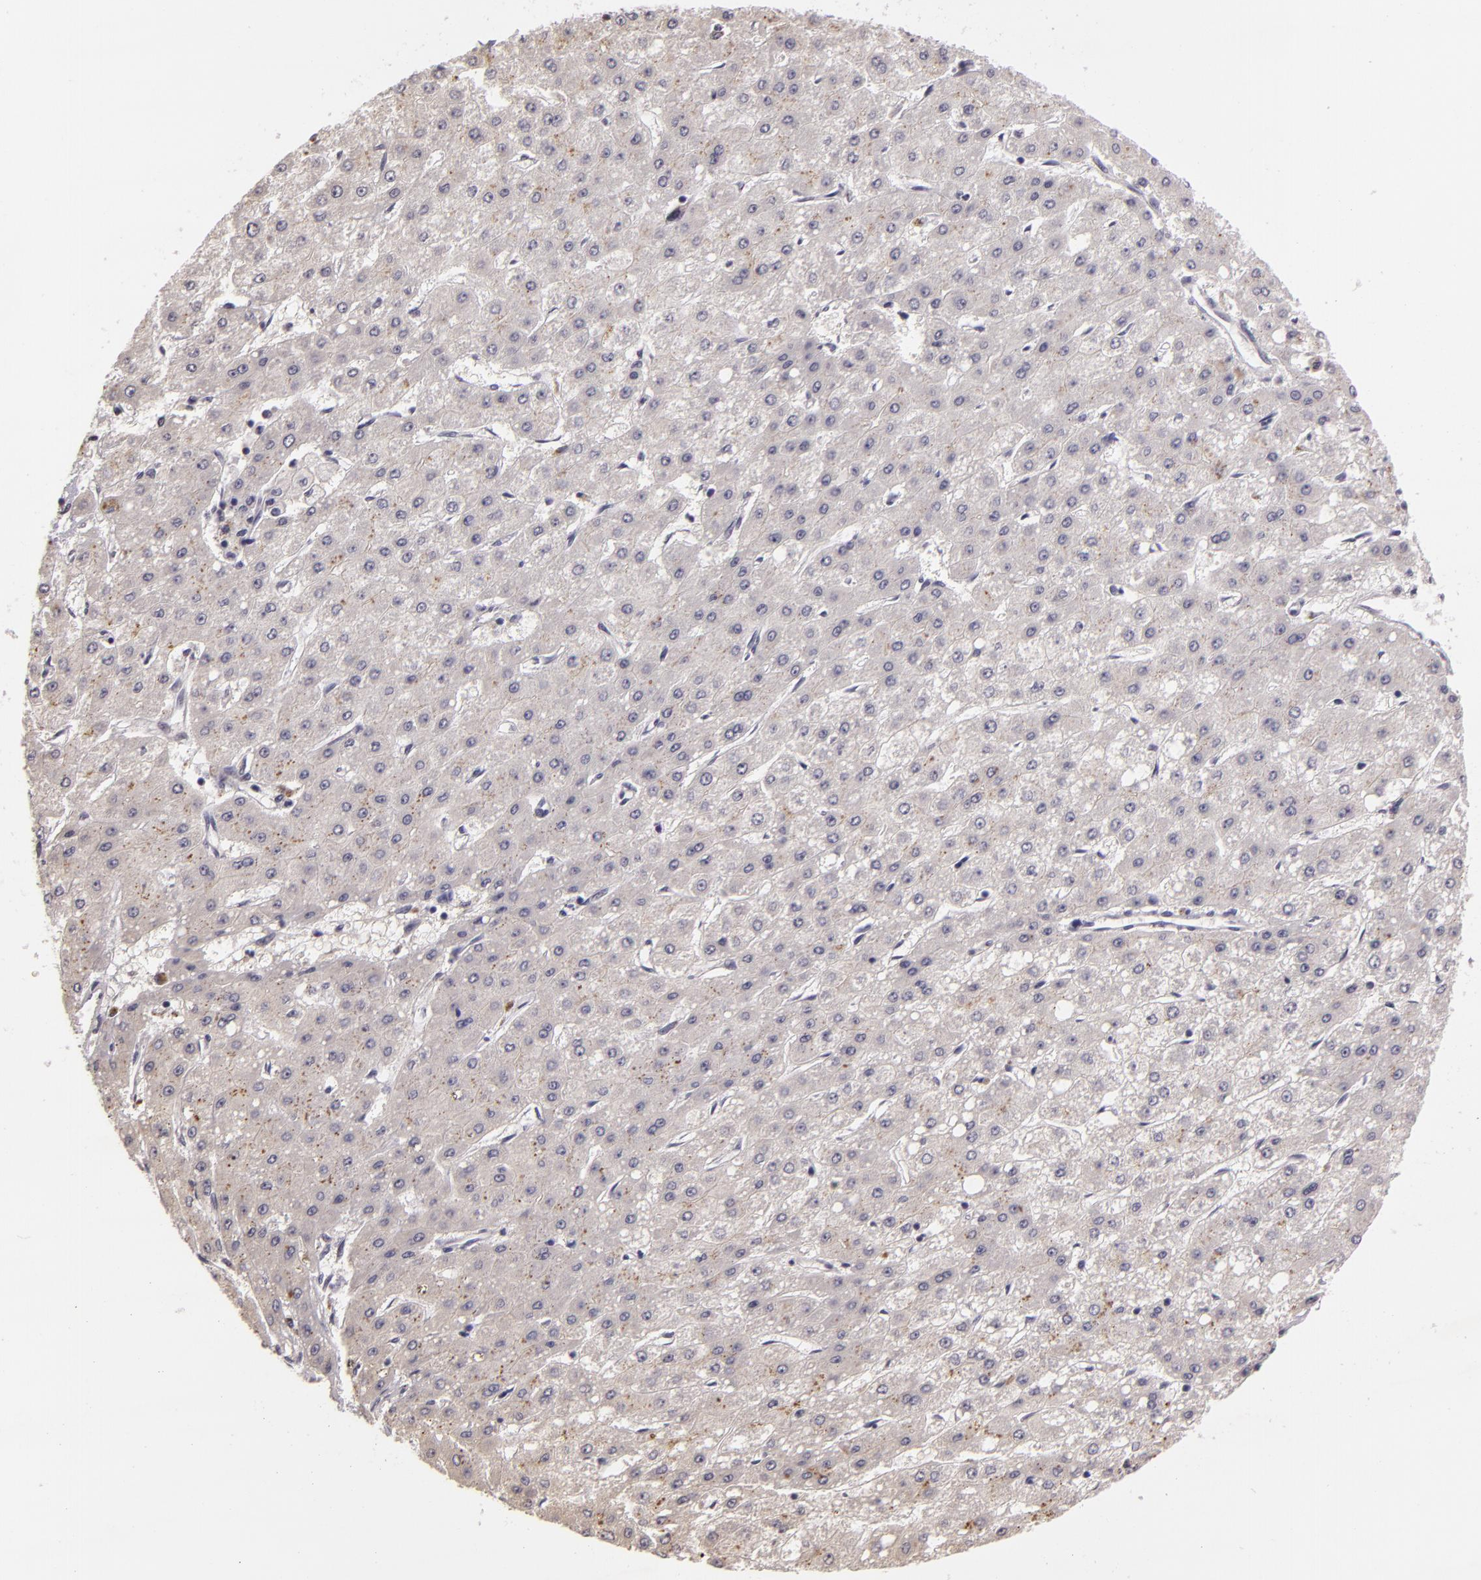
{"staining": {"intensity": "negative", "quantity": "none", "location": "none"}, "tissue": "liver cancer", "cell_type": "Tumor cells", "image_type": "cancer", "snomed": [{"axis": "morphology", "description": "Carcinoma, Hepatocellular, NOS"}, {"axis": "topography", "description": "Liver"}], "caption": "This is an immunohistochemistry micrograph of human liver cancer. There is no positivity in tumor cells.", "gene": "MUC1", "patient": {"sex": "female", "age": 52}}